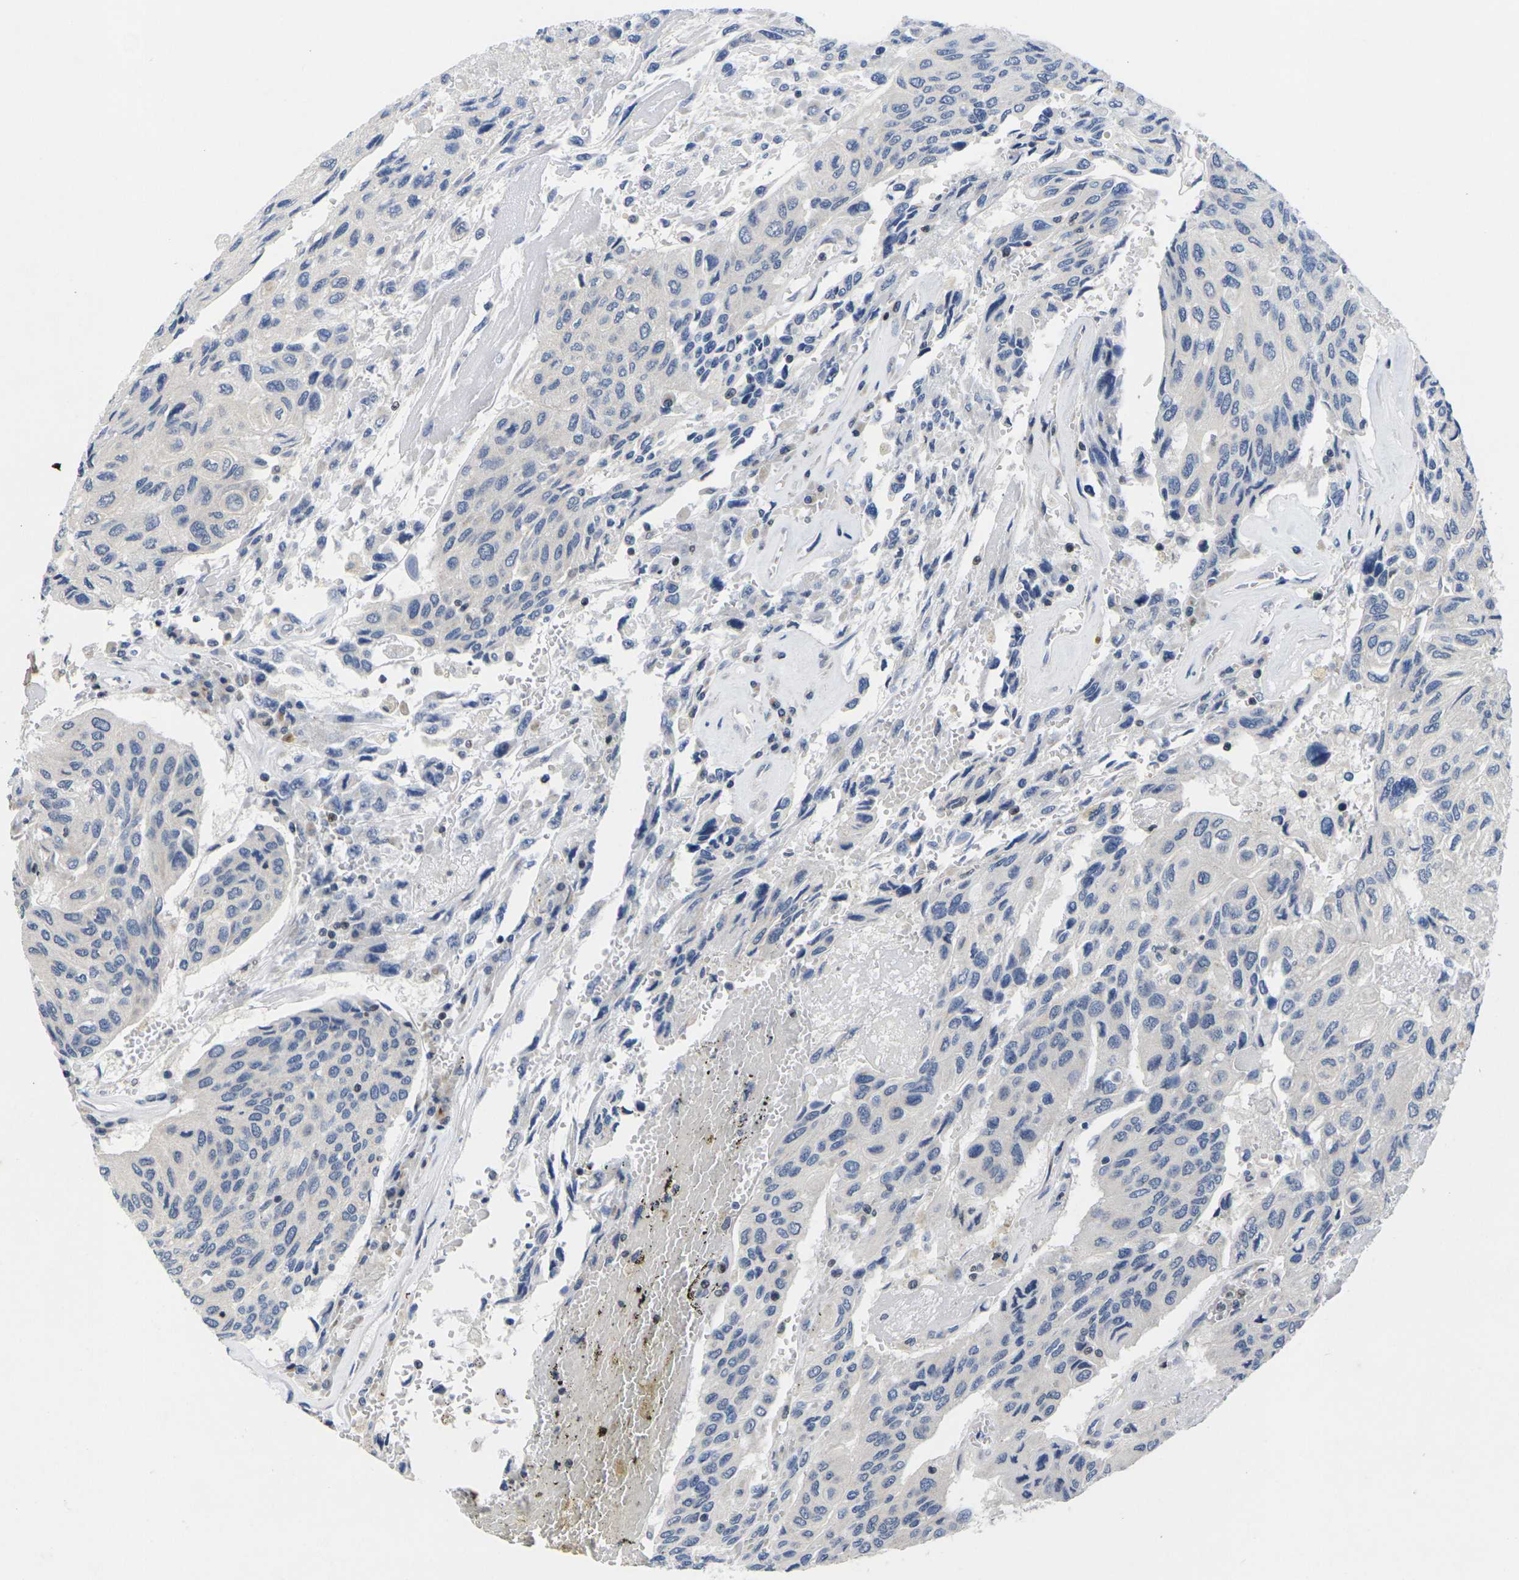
{"staining": {"intensity": "negative", "quantity": "none", "location": "none"}, "tissue": "urothelial cancer", "cell_type": "Tumor cells", "image_type": "cancer", "snomed": [{"axis": "morphology", "description": "Urothelial carcinoma, High grade"}, {"axis": "topography", "description": "Urinary bladder"}], "caption": "High-grade urothelial carcinoma was stained to show a protein in brown. There is no significant positivity in tumor cells.", "gene": "IKZF1", "patient": {"sex": "female", "age": 85}}